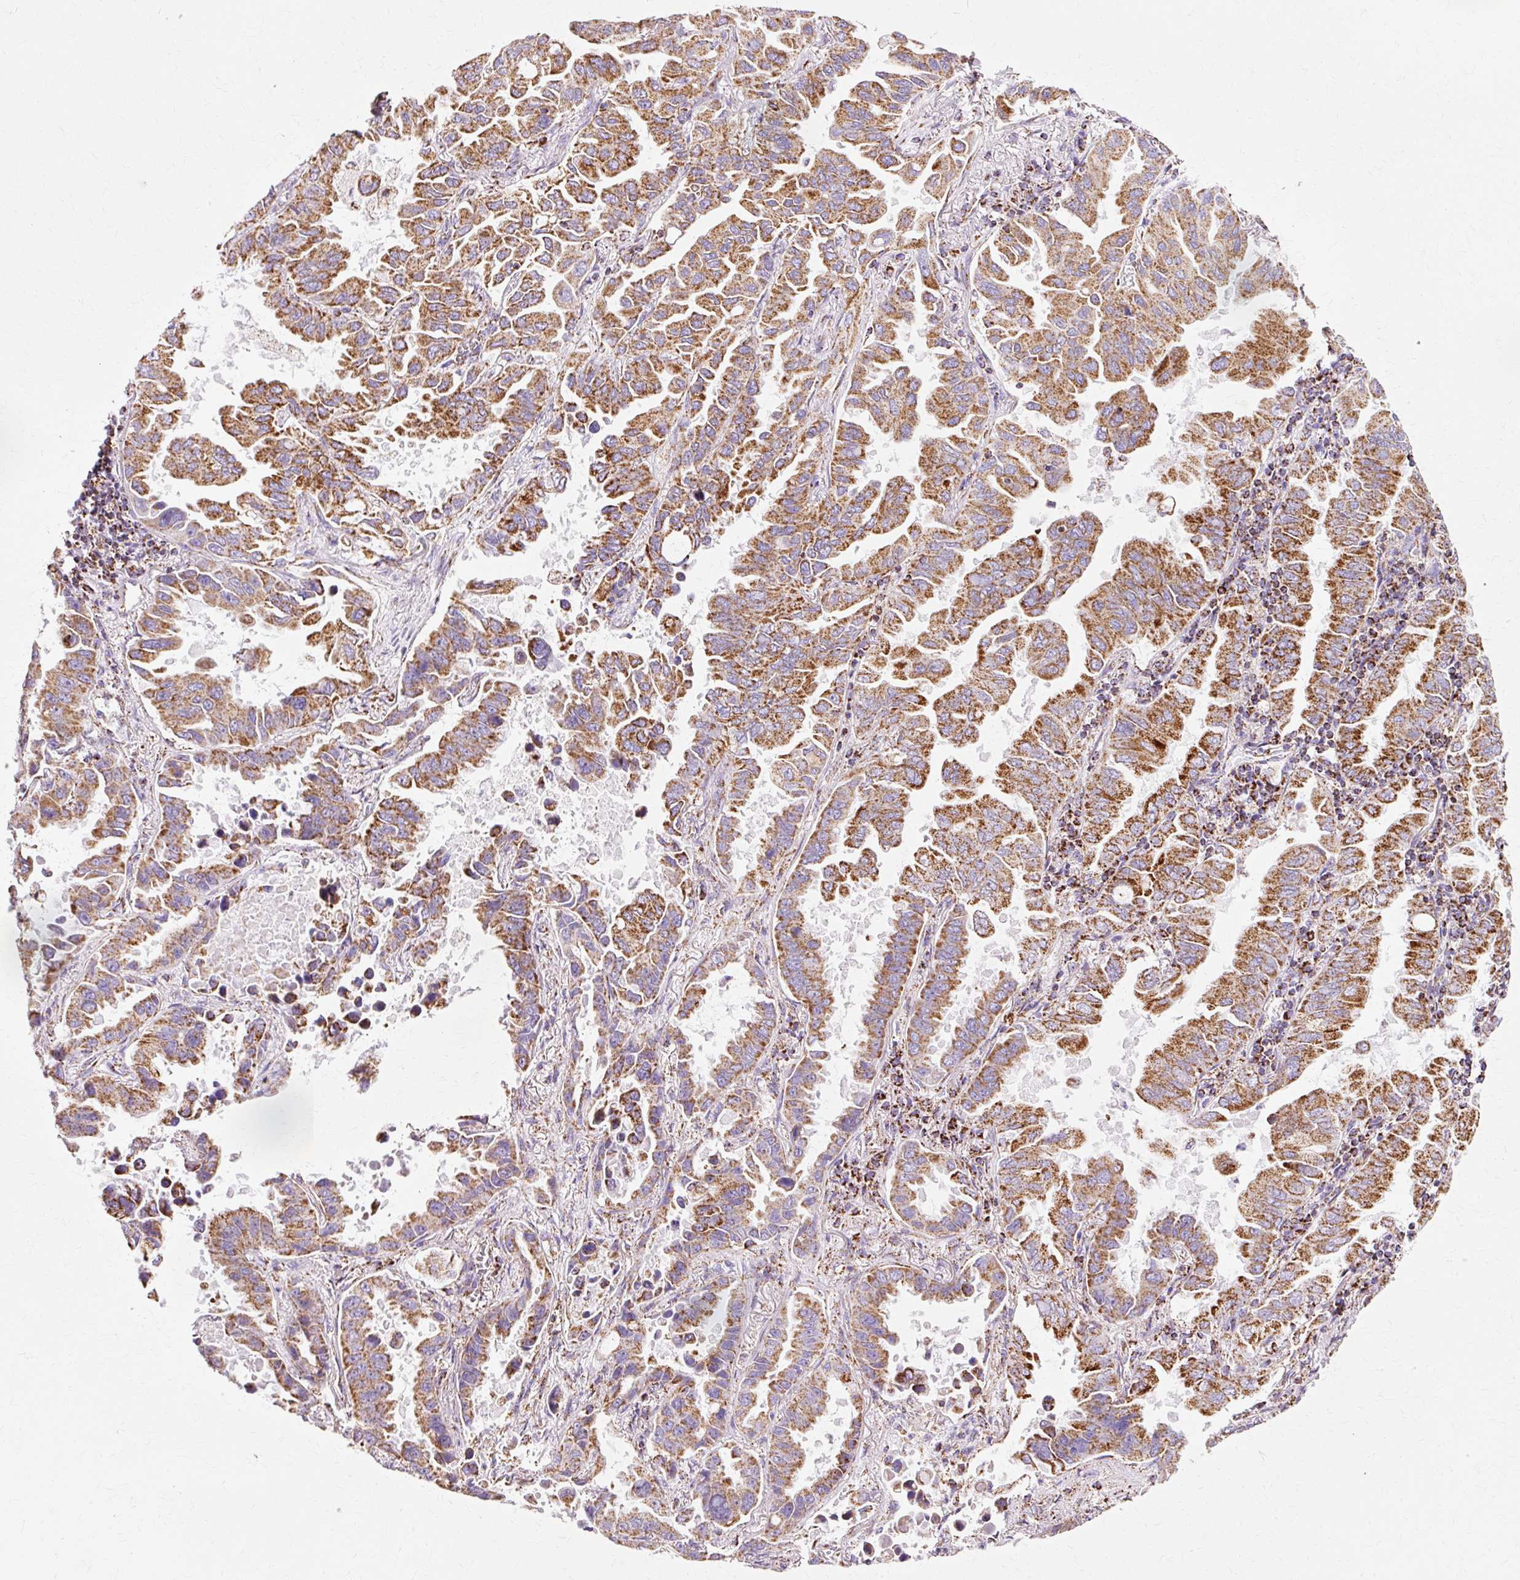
{"staining": {"intensity": "strong", "quantity": ">75%", "location": "cytoplasmic/membranous"}, "tissue": "lung cancer", "cell_type": "Tumor cells", "image_type": "cancer", "snomed": [{"axis": "morphology", "description": "Adenocarcinoma, NOS"}, {"axis": "topography", "description": "Lung"}], "caption": "Immunohistochemical staining of lung cancer (adenocarcinoma) exhibits high levels of strong cytoplasmic/membranous protein staining in approximately >75% of tumor cells.", "gene": "ATP5PO", "patient": {"sex": "male", "age": 64}}